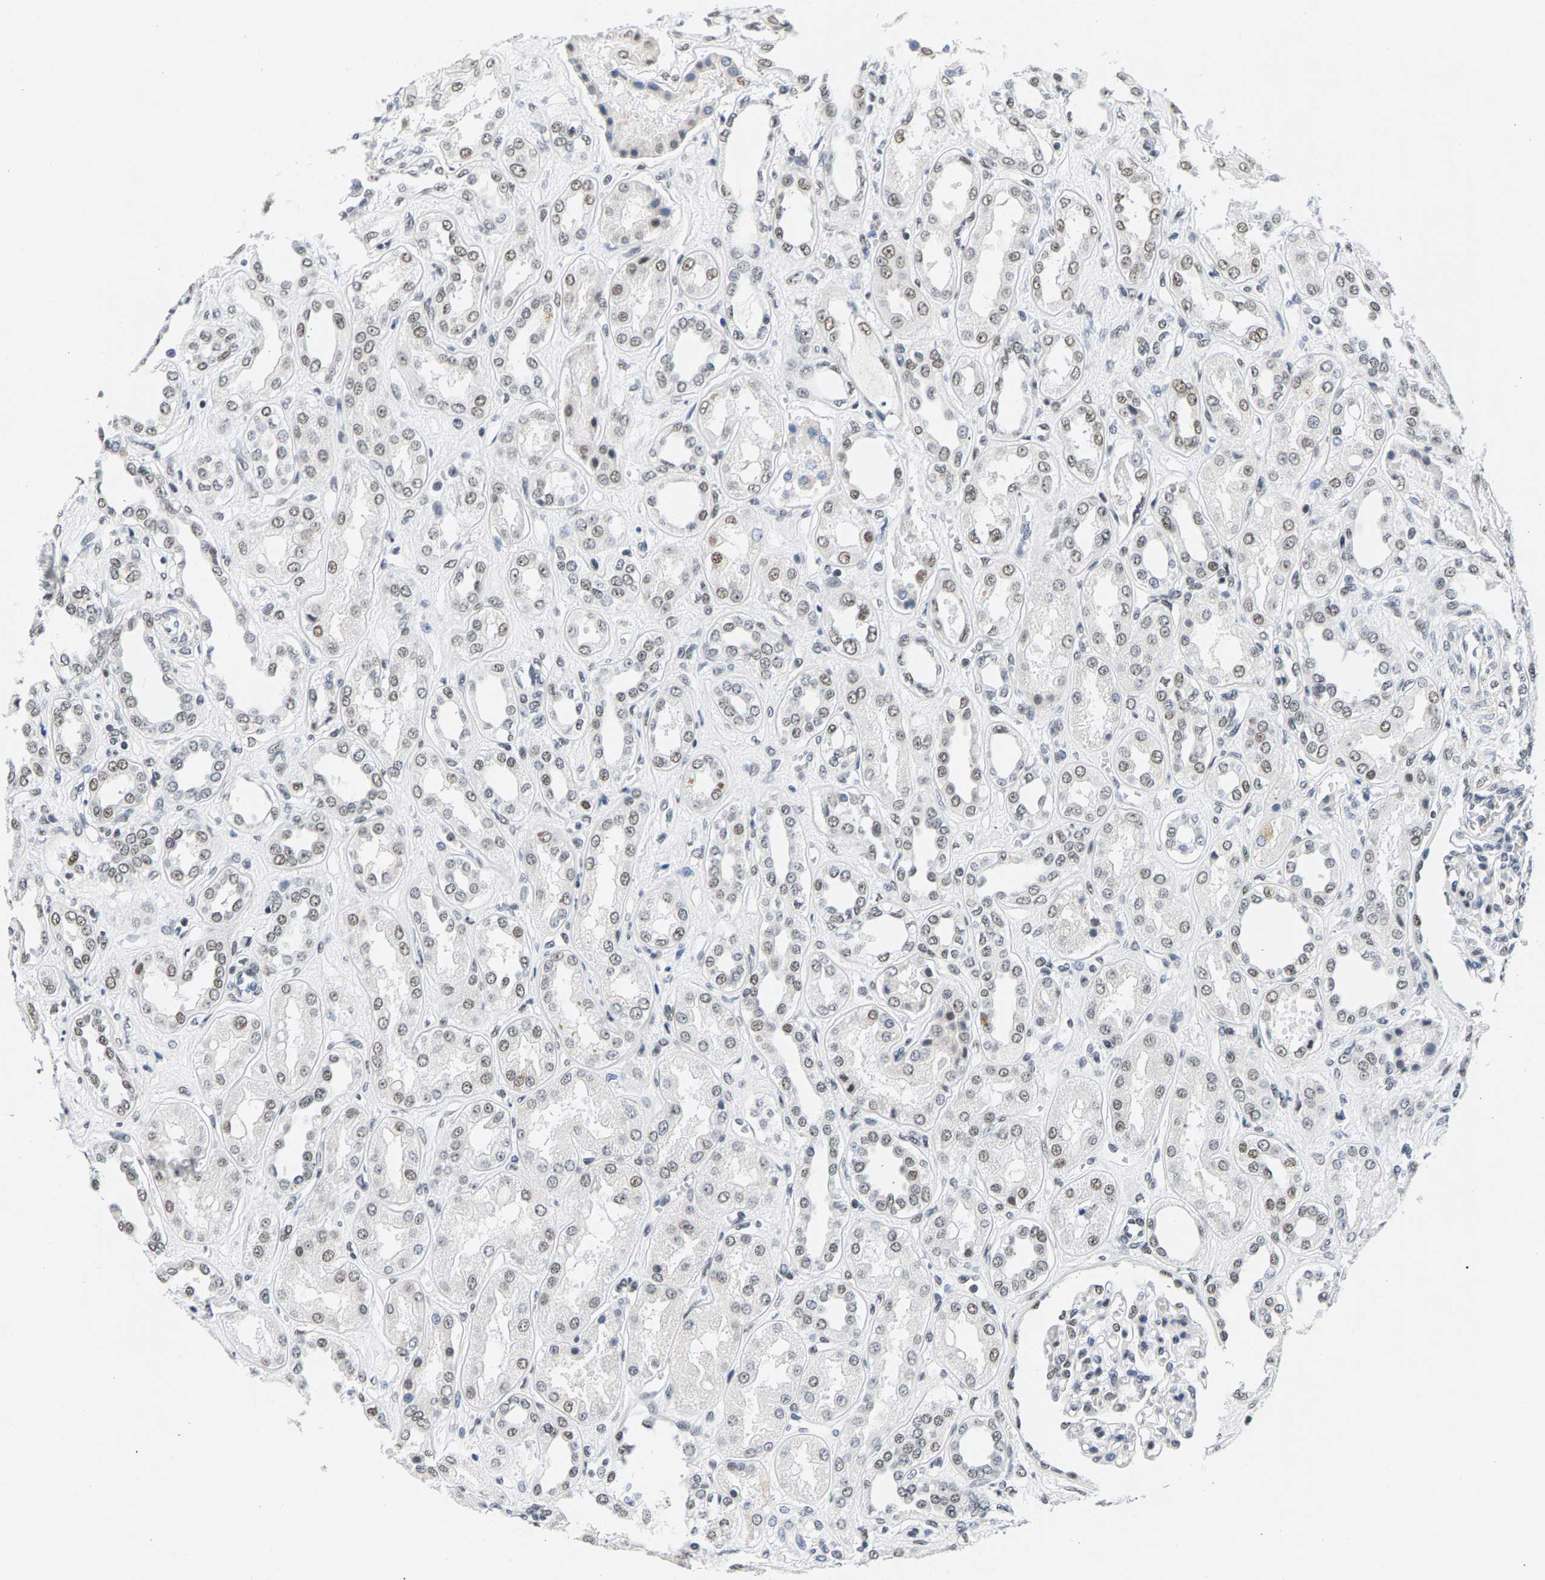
{"staining": {"intensity": "weak", "quantity": "<25%", "location": "nuclear"}, "tissue": "kidney", "cell_type": "Cells in glomeruli", "image_type": "normal", "snomed": [{"axis": "morphology", "description": "Normal tissue, NOS"}, {"axis": "topography", "description": "Kidney"}], "caption": "DAB (3,3'-diaminobenzidine) immunohistochemical staining of normal human kidney demonstrates no significant staining in cells in glomeruli.", "gene": "ATF2", "patient": {"sex": "male", "age": 59}}